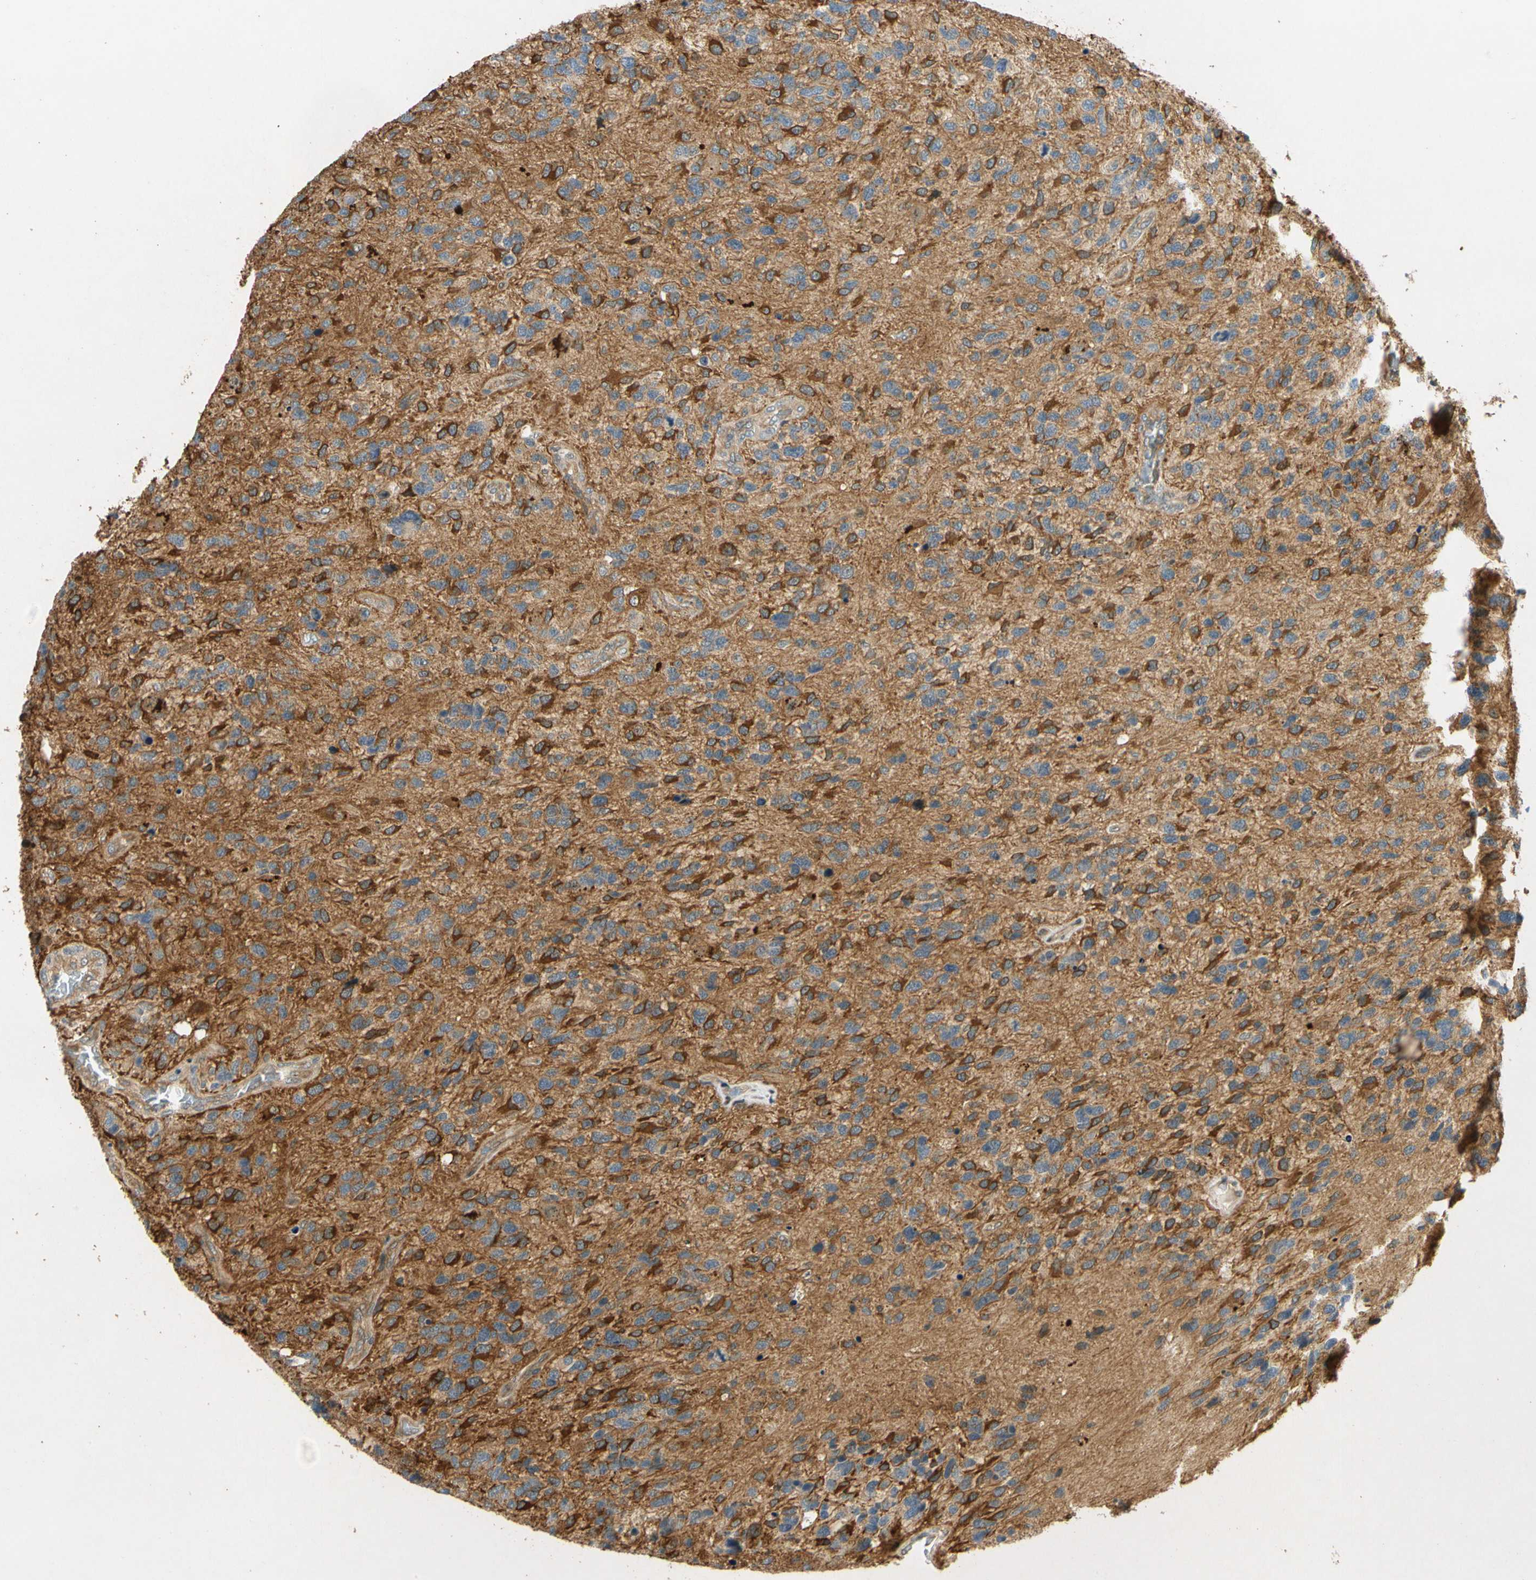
{"staining": {"intensity": "strong", "quantity": "25%-75%", "location": "cytoplasmic/membranous"}, "tissue": "glioma", "cell_type": "Tumor cells", "image_type": "cancer", "snomed": [{"axis": "morphology", "description": "Glioma, malignant, High grade"}, {"axis": "topography", "description": "Brain"}], "caption": "A high amount of strong cytoplasmic/membranous staining is present in about 25%-75% of tumor cells in glioma tissue. (DAB IHC, brown staining for protein, blue staining for nuclei).", "gene": "GATD1", "patient": {"sex": "female", "age": 58}}